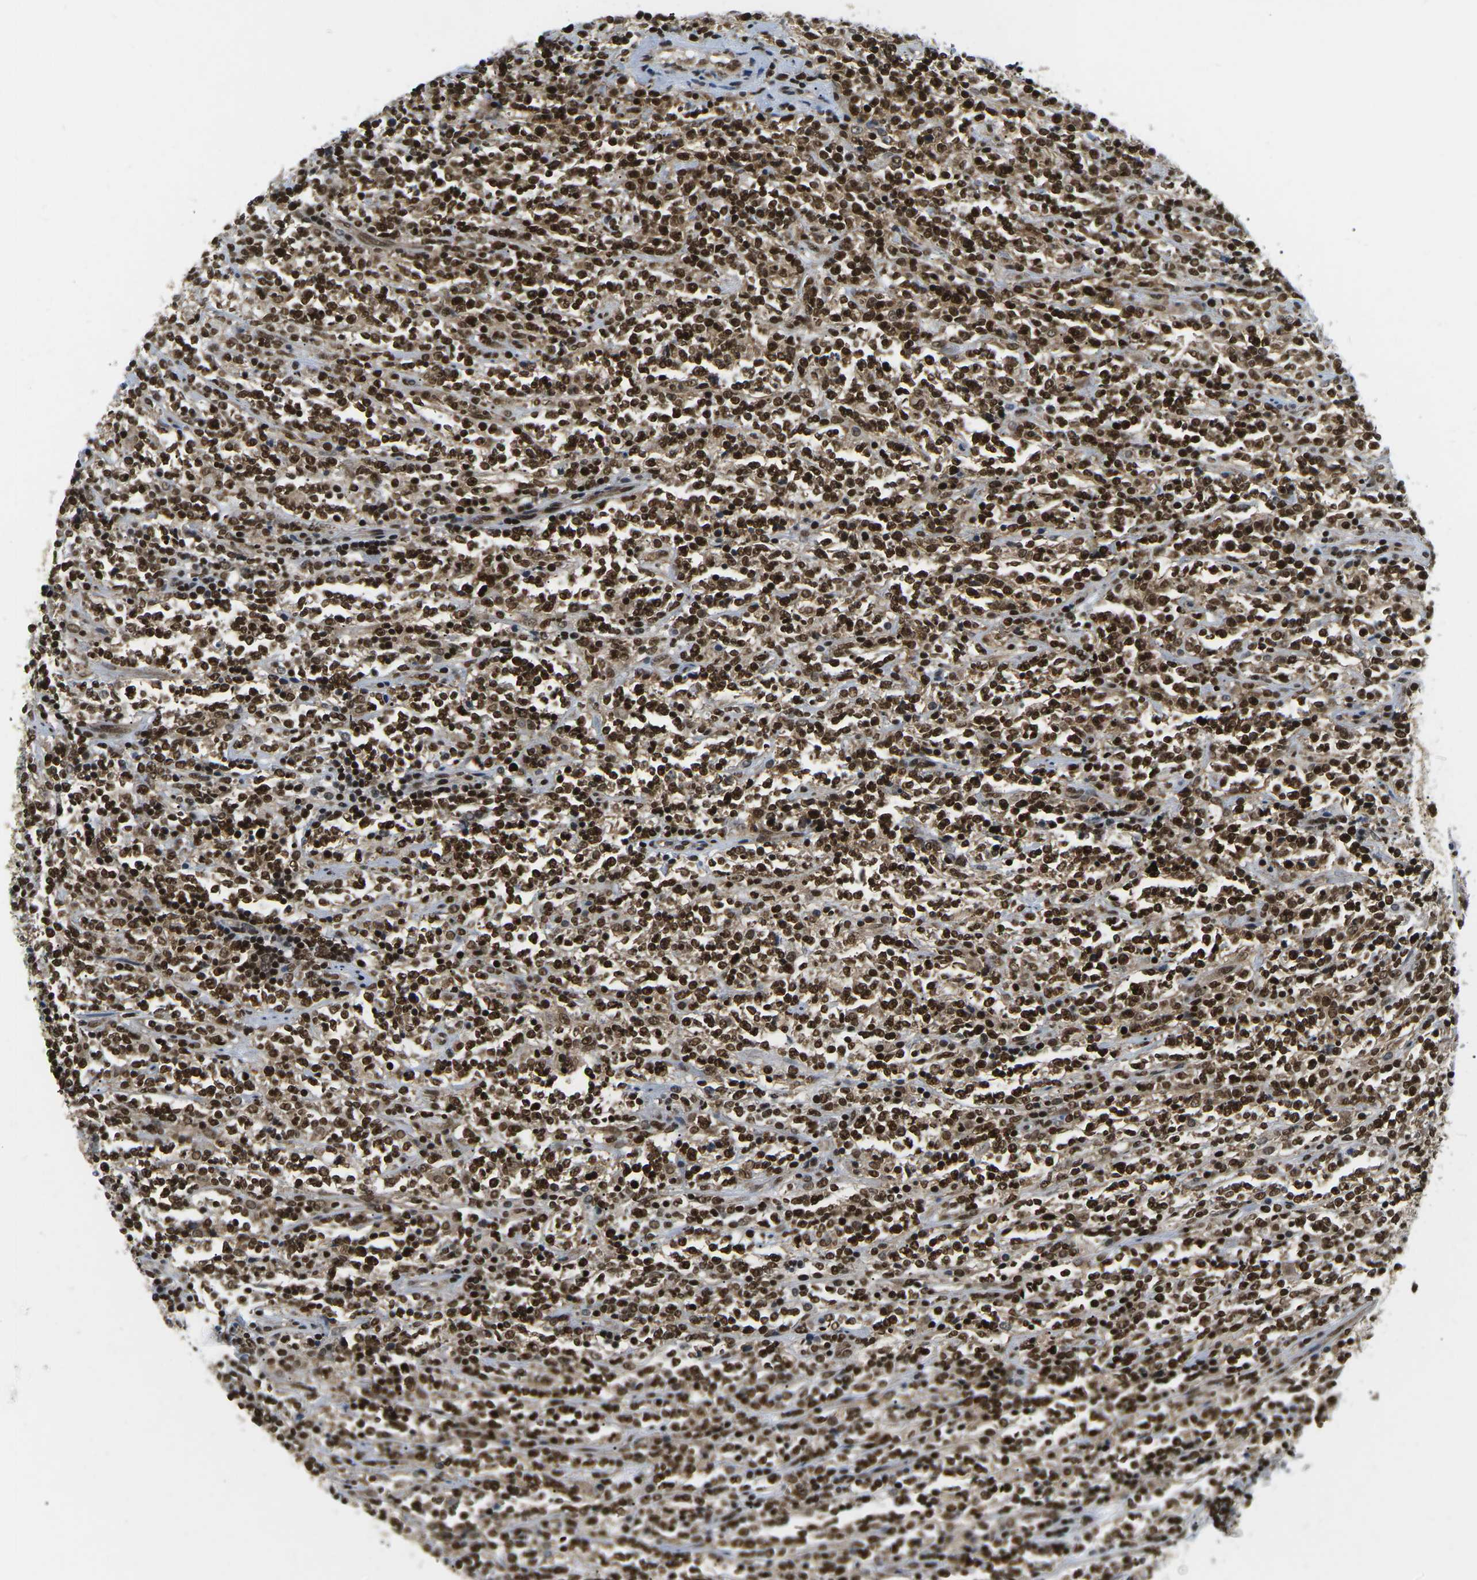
{"staining": {"intensity": "strong", "quantity": ">75%", "location": "cytoplasmic/membranous,nuclear"}, "tissue": "lymphoma", "cell_type": "Tumor cells", "image_type": "cancer", "snomed": [{"axis": "morphology", "description": "Malignant lymphoma, non-Hodgkin's type, High grade"}, {"axis": "topography", "description": "Soft tissue"}], "caption": "This micrograph demonstrates lymphoma stained with immunohistochemistry to label a protein in brown. The cytoplasmic/membranous and nuclear of tumor cells show strong positivity for the protein. Nuclei are counter-stained blue.", "gene": "CELF1", "patient": {"sex": "male", "age": 18}}